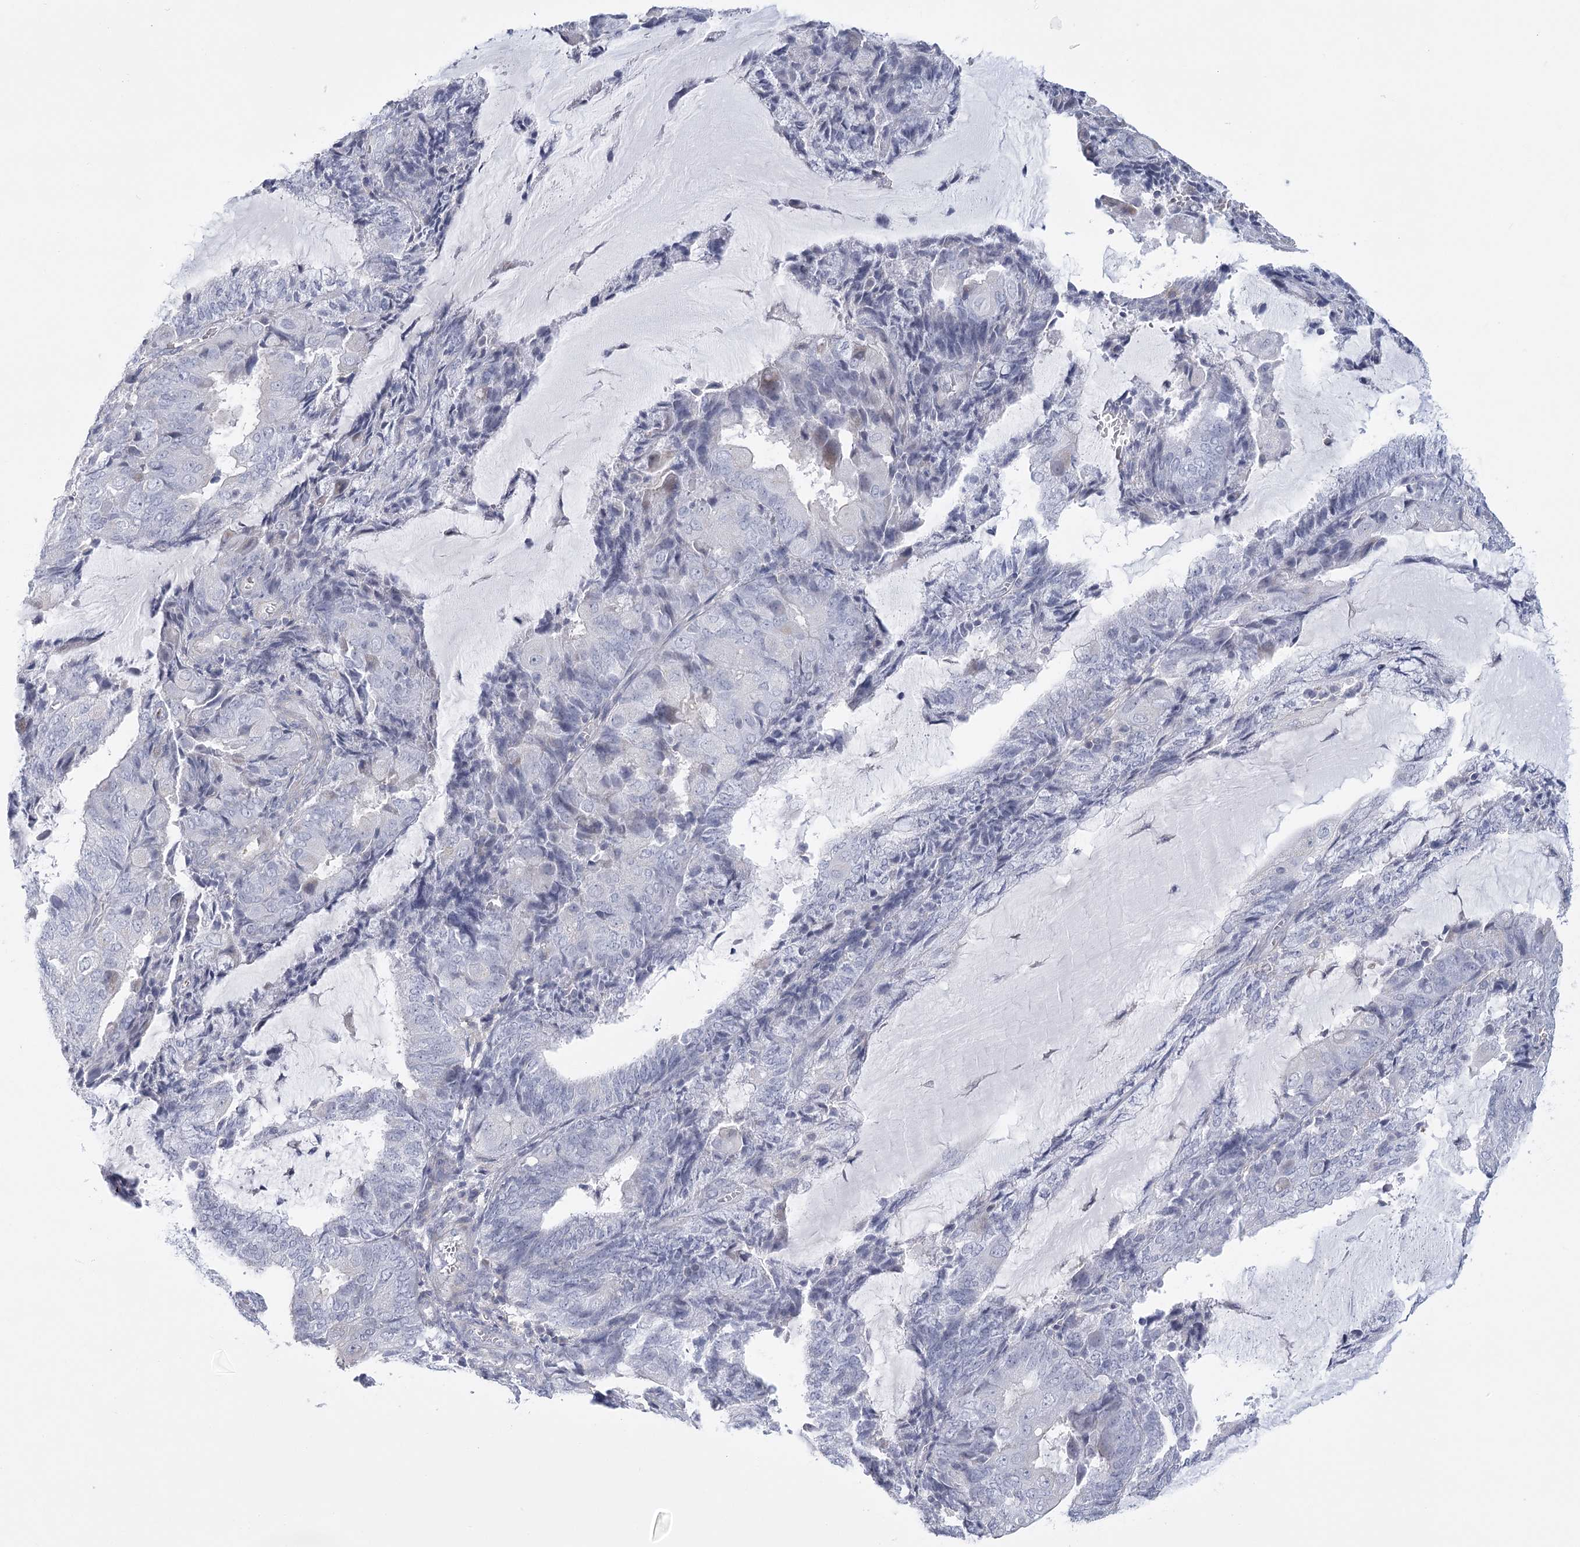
{"staining": {"intensity": "negative", "quantity": "none", "location": "none"}, "tissue": "endometrial cancer", "cell_type": "Tumor cells", "image_type": "cancer", "snomed": [{"axis": "morphology", "description": "Adenocarcinoma, NOS"}, {"axis": "topography", "description": "Endometrium"}], "caption": "This is an immunohistochemistry (IHC) micrograph of human adenocarcinoma (endometrial). There is no expression in tumor cells.", "gene": "FAM76B", "patient": {"sex": "female", "age": 81}}